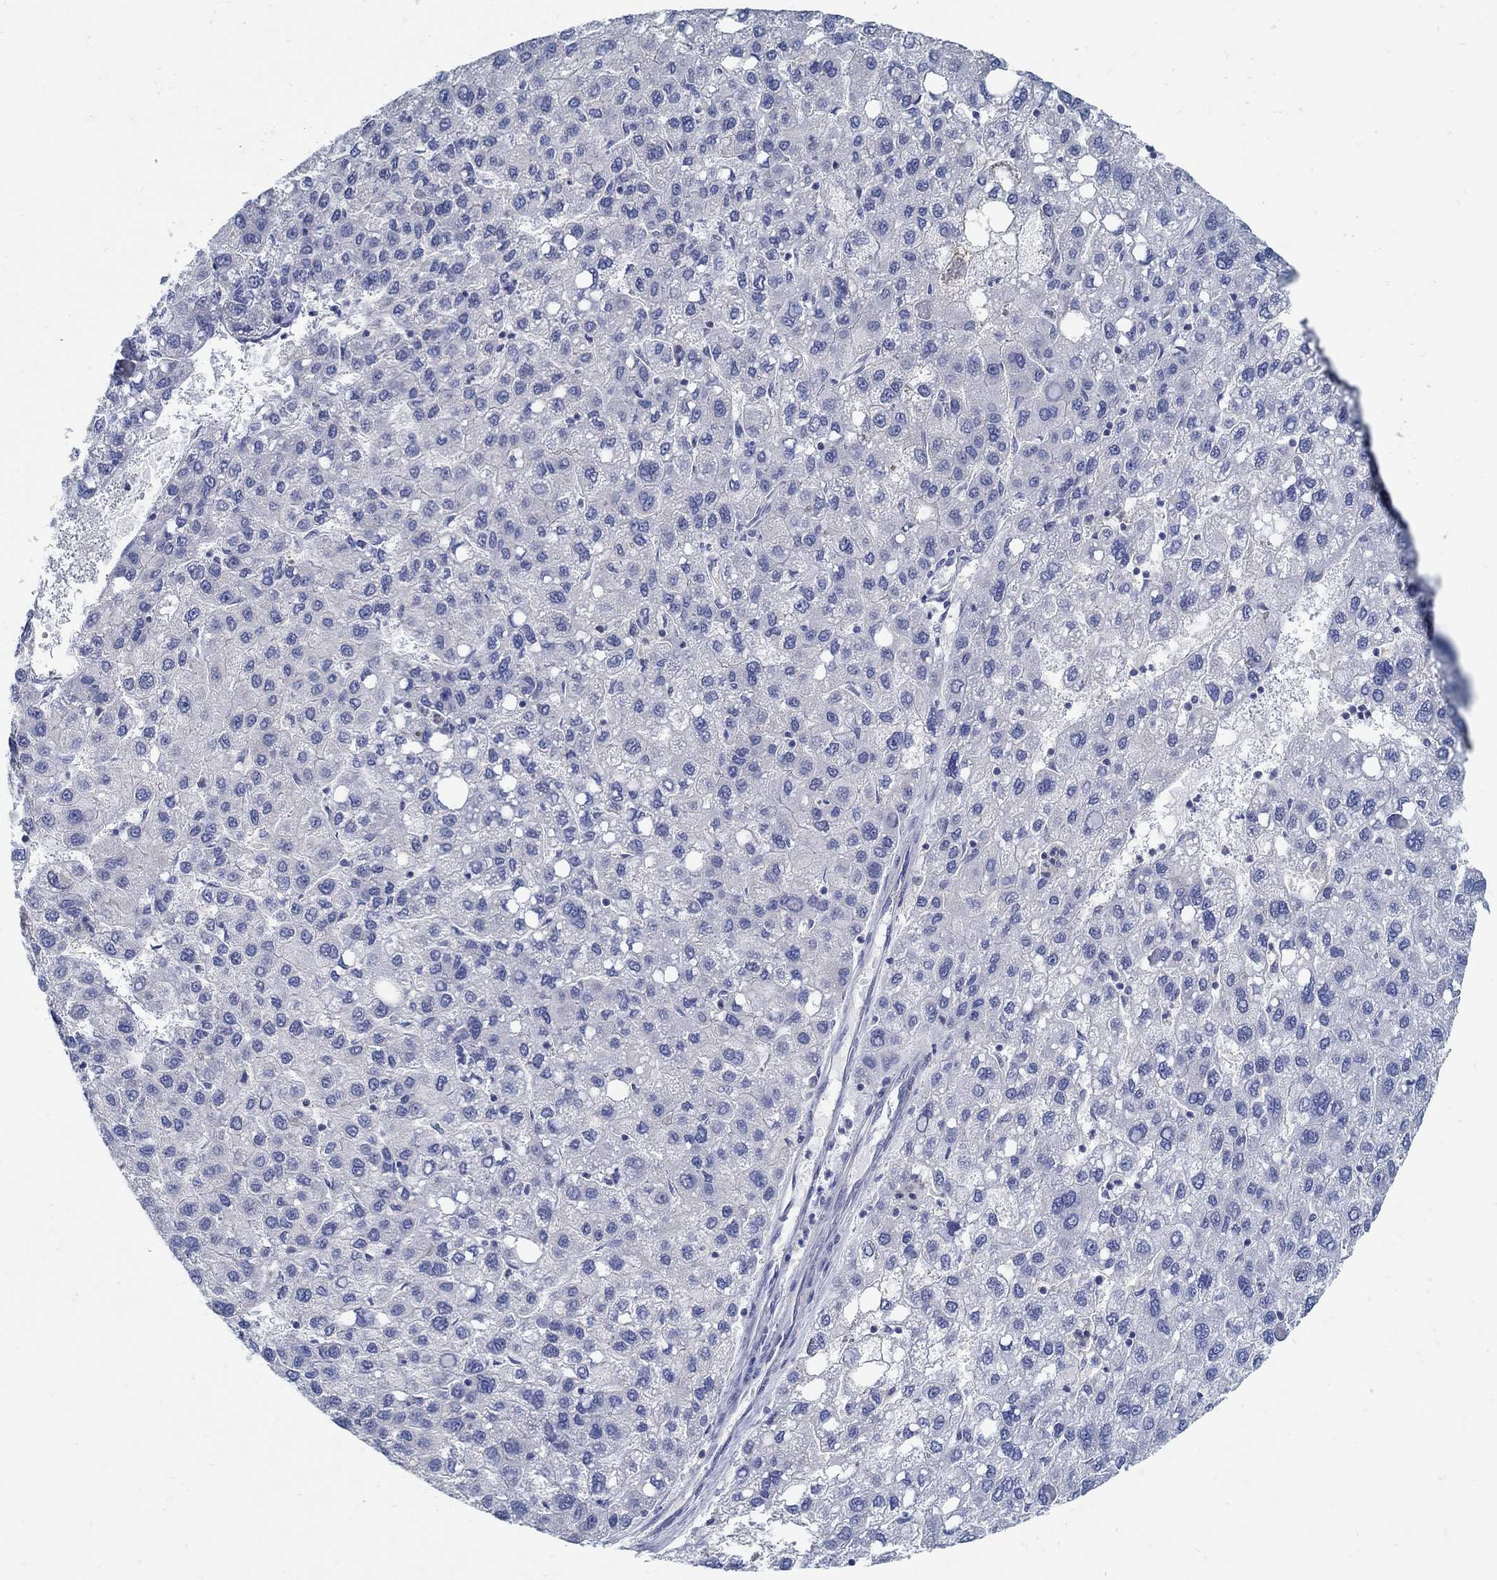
{"staining": {"intensity": "negative", "quantity": "none", "location": "none"}, "tissue": "liver cancer", "cell_type": "Tumor cells", "image_type": "cancer", "snomed": [{"axis": "morphology", "description": "Carcinoma, Hepatocellular, NOS"}, {"axis": "topography", "description": "Liver"}], "caption": "Tumor cells show no significant protein staining in liver cancer.", "gene": "PCDH11X", "patient": {"sex": "female", "age": 82}}